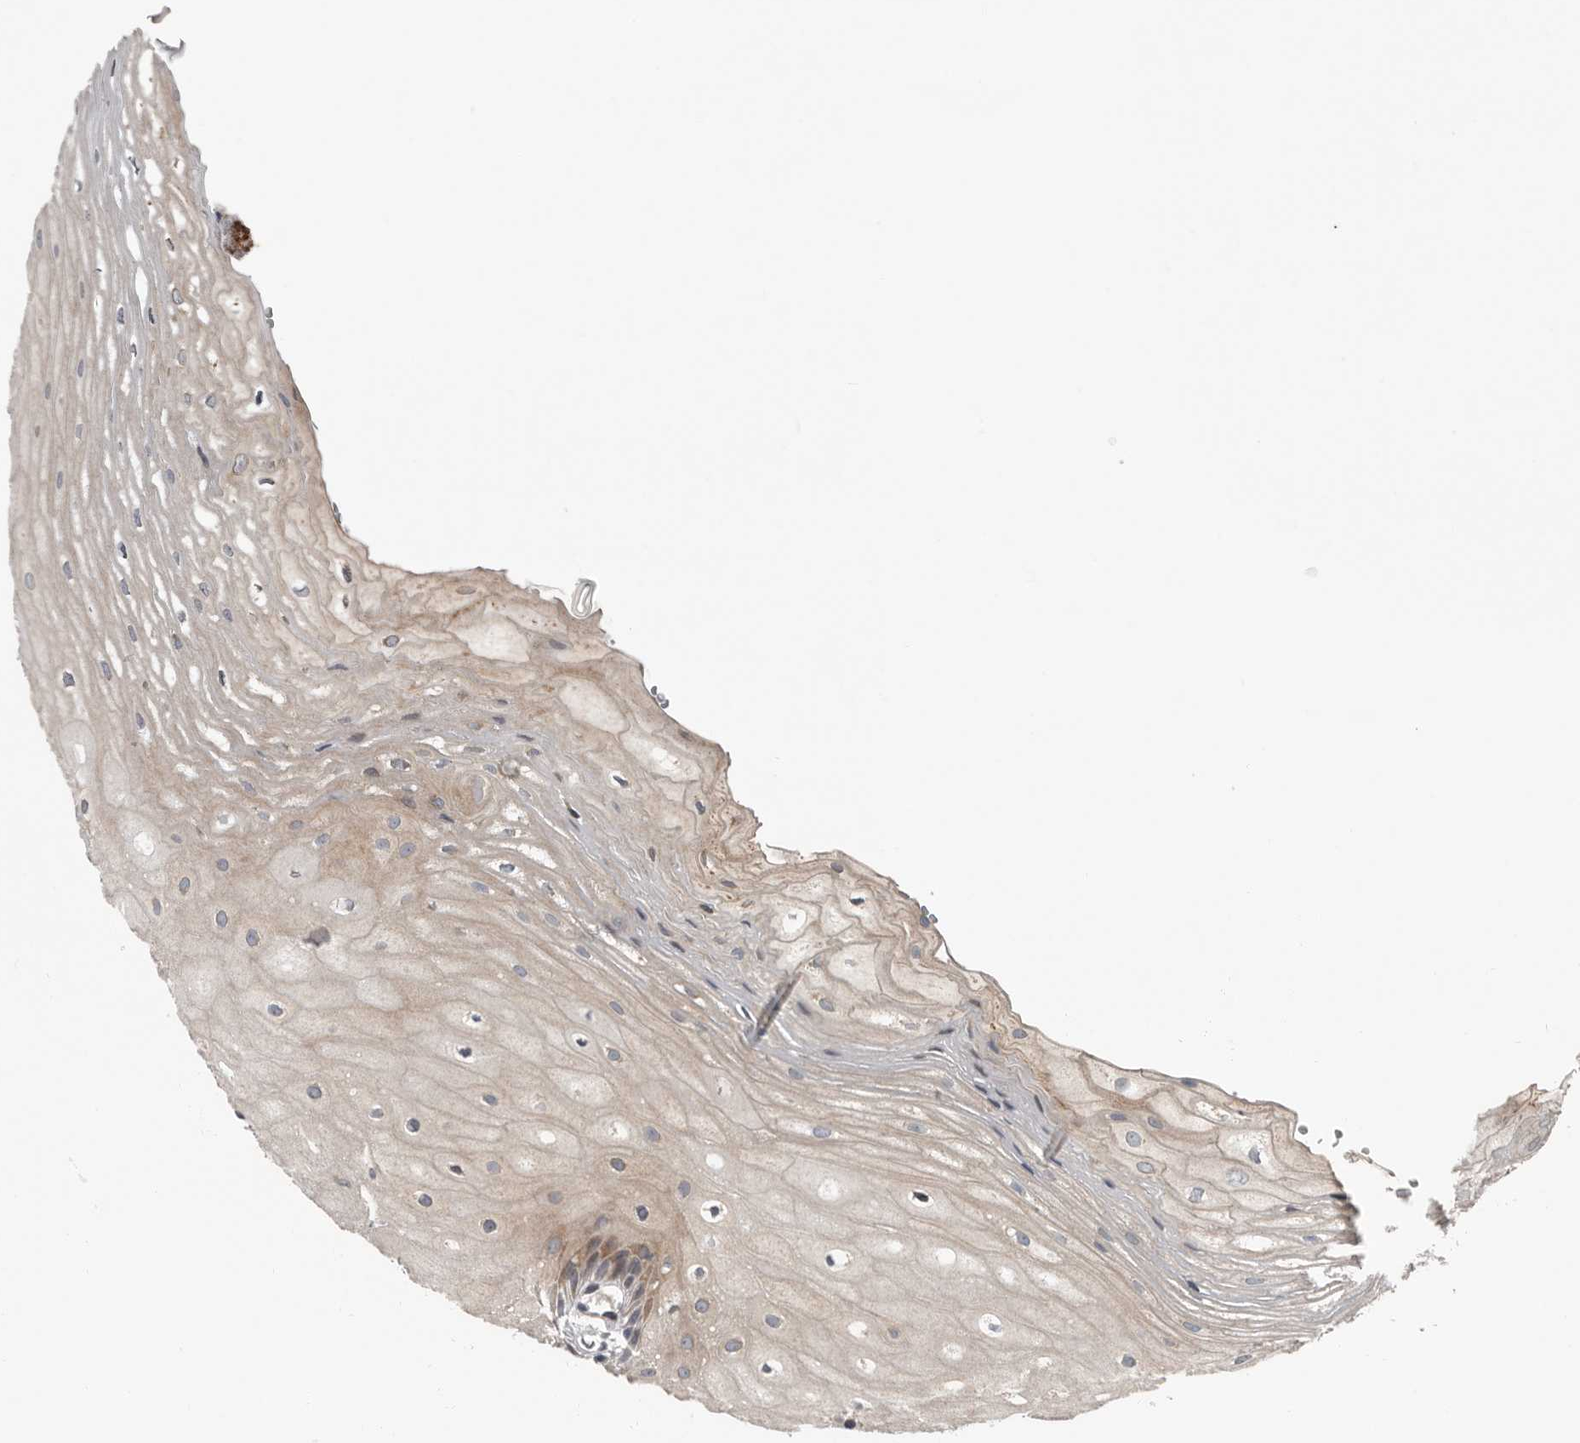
{"staining": {"intensity": "moderate", "quantity": ">75%", "location": "cytoplasmic/membranous"}, "tissue": "oral mucosa", "cell_type": "Squamous epithelial cells", "image_type": "normal", "snomed": [{"axis": "morphology", "description": "Normal tissue, NOS"}, {"axis": "topography", "description": "Oral tissue"}], "caption": "Protein analysis of benign oral mucosa reveals moderate cytoplasmic/membranous staining in about >75% of squamous epithelial cells. The protein of interest is stained brown, and the nuclei are stained in blue (DAB (3,3'-diaminobenzidine) IHC with brightfield microscopy, high magnification).", "gene": "TMEM199", "patient": {"sex": "male", "age": 52}}